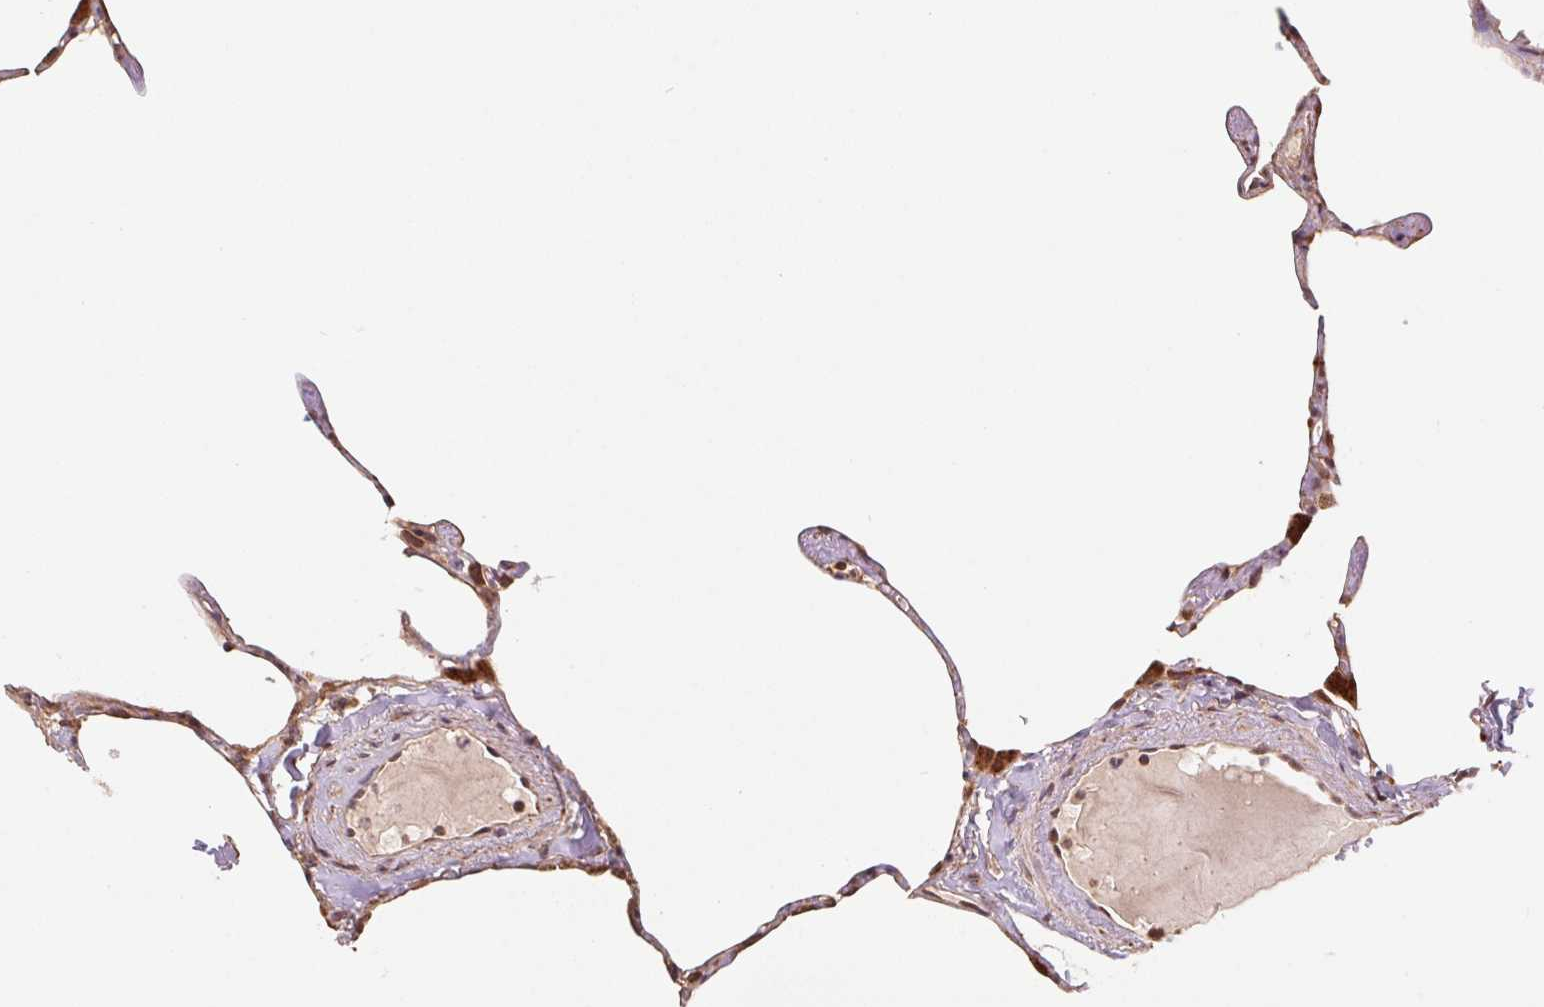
{"staining": {"intensity": "moderate", "quantity": "<25%", "location": "cytoplasmic/membranous"}, "tissue": "lung", "cell_type": "Alveolar cells", "image_type": "normal", "snomed": [{"axis": "morphology", "description": "Normal tissue, NOS"}, {"axis": "topography", "description": "Lung"}], "caption": "Immunohistochemistry of benign lung demonstrates low levels of moderate cytoplasmic/membranous positivity in about <25% of alveolar cells. The staining is performed using DAB brown chromogen to label protein expression. The nuclei are counter-stained blue using hematoxylin.", "gene": "PDHA1", "patient": {"sex": "male", "age": 65}}